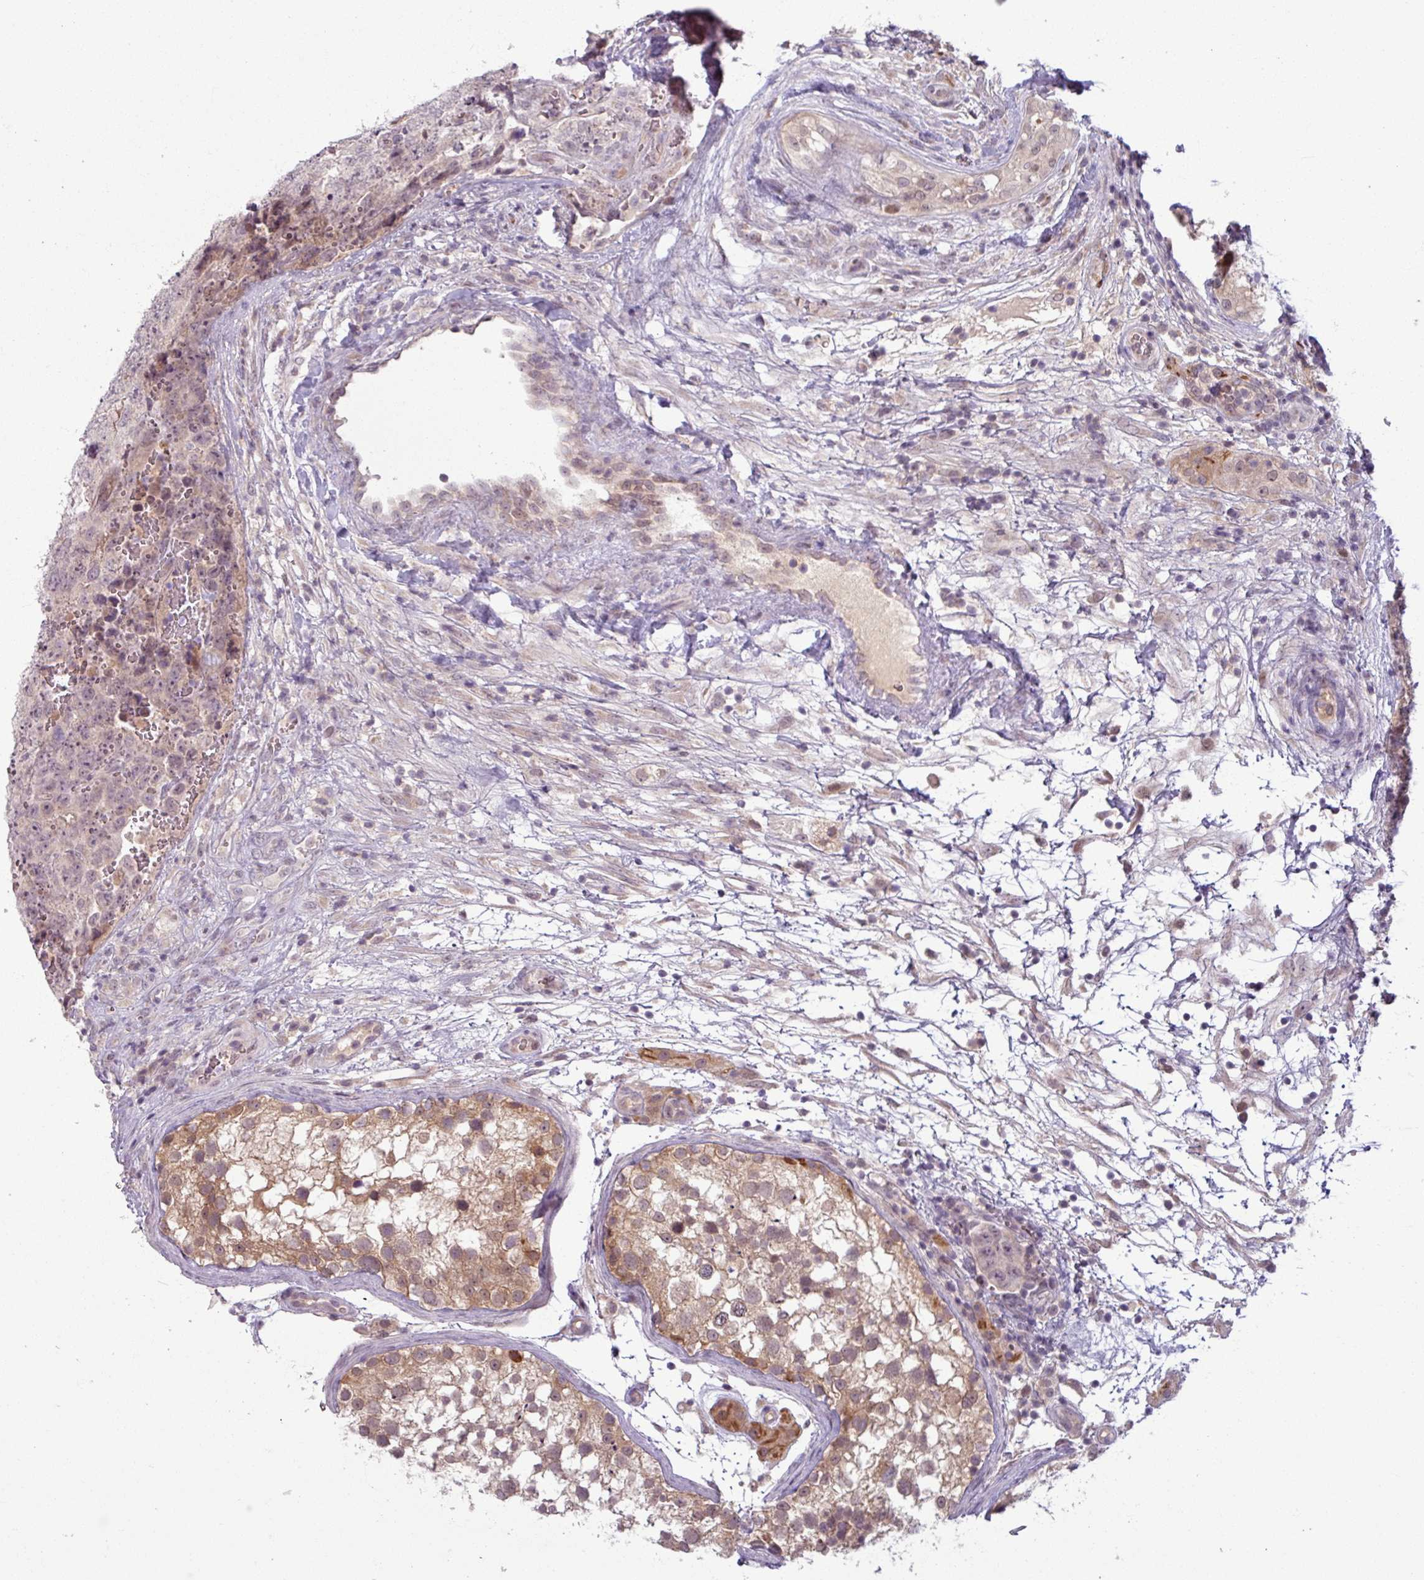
{"staining": {"intensity": "weak", "quantity": ">75%", "location": "nuclear"}, "tissue": "testis cancer", "cell_type": "Tumor cells", "image_type": "cancer", "snomed": [{"axis": "morphology", "description": "Seminoma, NOS"}, {"axis": "morphology", "description": "Teratoma, malignant, NOS"}, {"axis": "topography", "description": "Testis"}], "caption": "This photomicrograph demonstrates teratoma (malignant) (testis) stained with immunohistochemistry (IHC) to label a protein in brown. The nuclear of tumor cells show weak positivity for the protein. Nuclei are counter-stained blue.", "gene": "OGFOD3", "patient": {"sex": "male", "age": 34}}